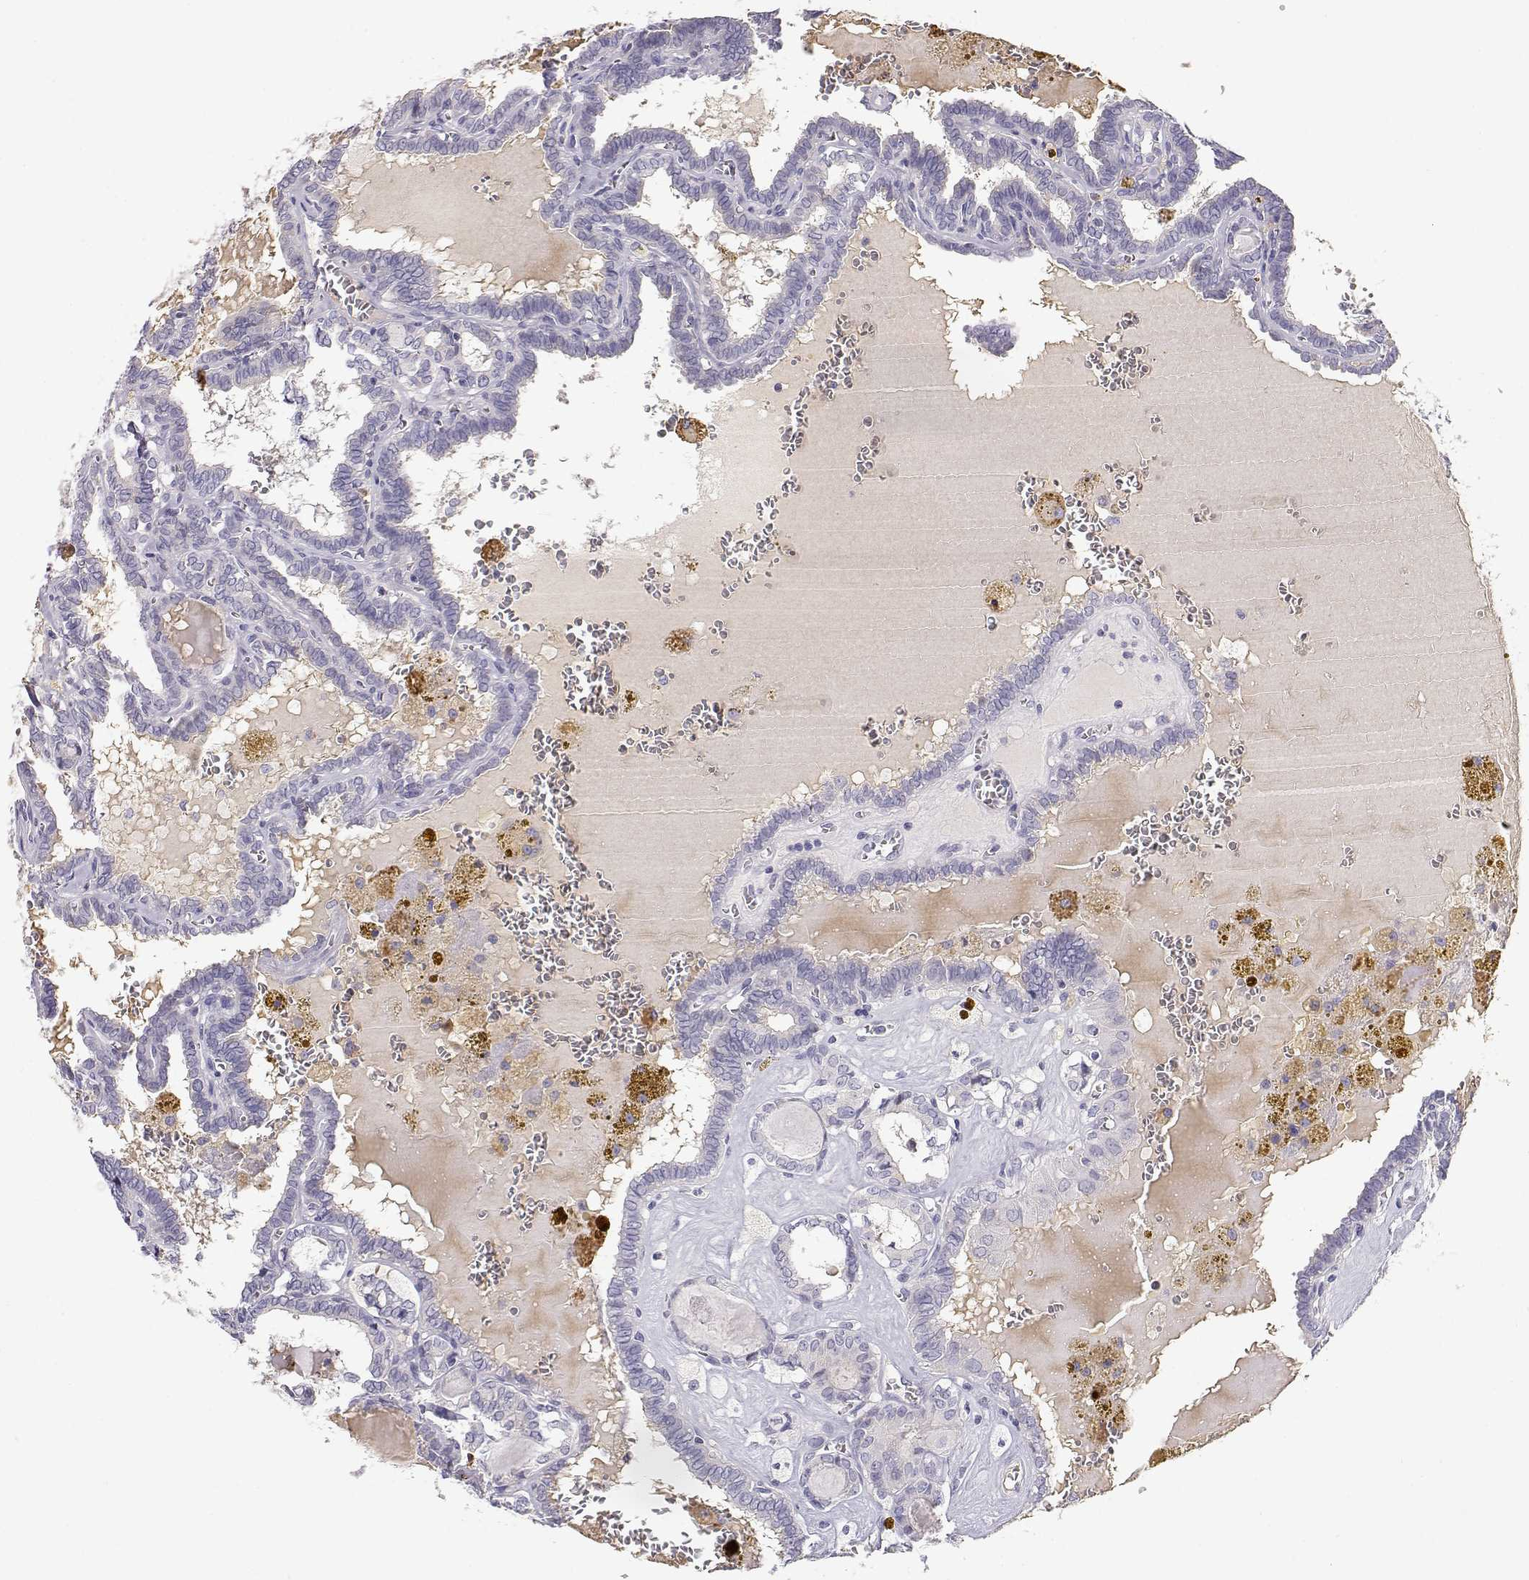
{"staining": {"intensity": "negative", "quantity": "none", "location": "none"}, "tissue": "thyroid cancer", "cell_type": "Tumor cells", "image_type": "cancer", "snomed": [{"axis": "morphology", "description": "Papillary adenocarcinoma, NOS"}, {"axis": "topography", "description": "Thyroid gland"}], "caption": "High power microscopy photomicrograph of an immunohistochemistry micrograph of thyroid papillary adenocarcinoma, revealing no significant positivity in tumor cells. Nuclei are stained in blue.", "gene": "CDHR1", "patient": {"sex": "female", "age": 39}}